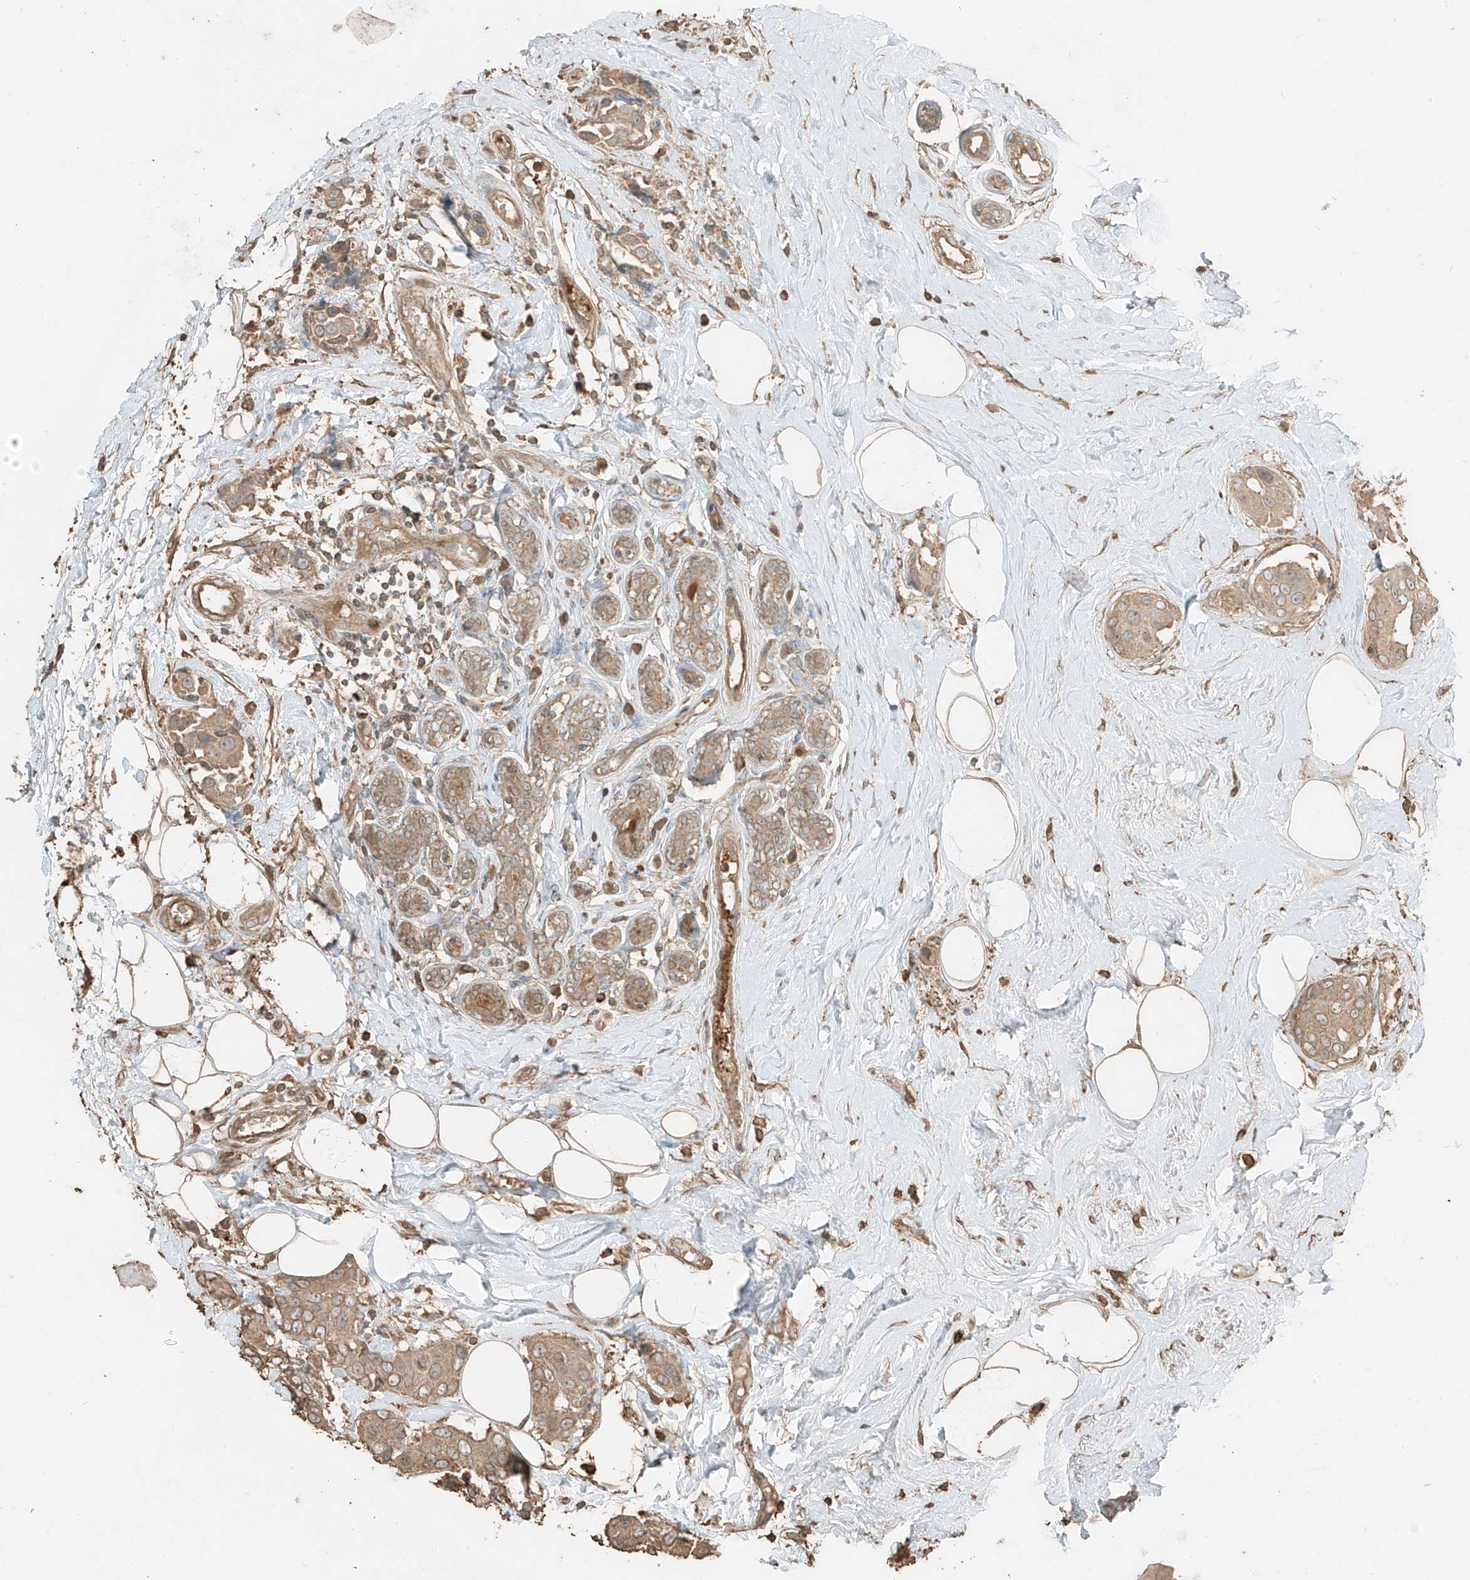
{"staining": {"intensity": "weak", "quantity": ">75%", "location": "cytoplasmic/membranous"}, "tissue": "breast cancer", "cell_type": "Tumor cells", "image_type": "cancer", "snomed": [{"axis": "morphology", "description": "Normal tissue, NOS"}, {"axis": "morphology", "description": "Duct carcinoma"}, {"axis": "topography", "description": "Breast"}], "caption": "Breast invasive ductal carcinoma stained with immunohistochemistry (IHC) reveals weak cytoplasmic/membranous expression in approximately >75% of tumor cells.", "gene": "RFTN2", "patient": {"sex": "female", "age": 39}}